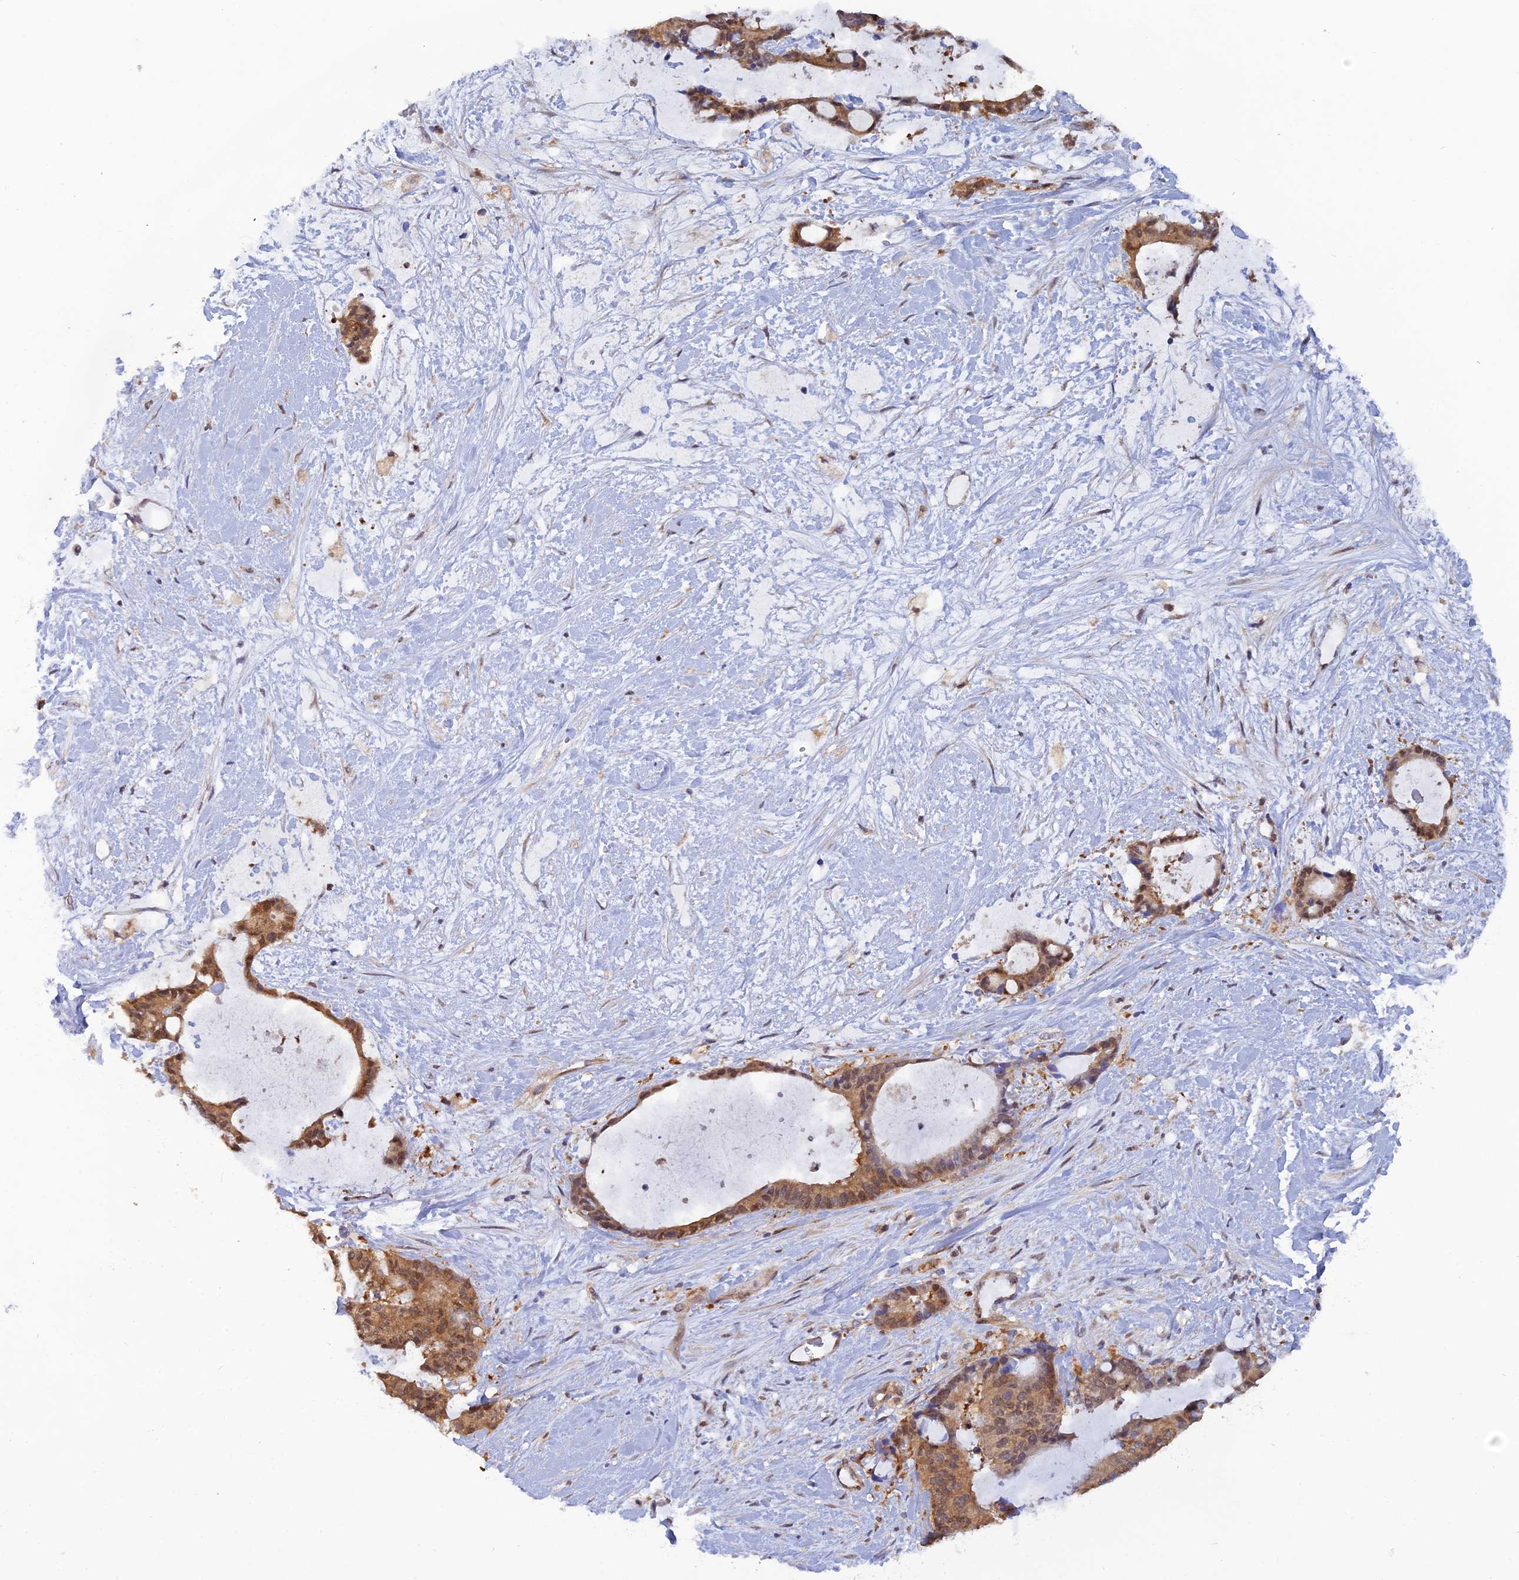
{"staining": {"intensity": "moderate", "quantity": ">75%", "location": "cytoplasmic/membranous,nuclear"}, "tissue": "liver cancer", "cell_type": "Tumor cells", "image_type": "cancer", "snomed": [{"axis": "morphology", "description": "Normal tissue, NOS"}, {"axis": "morphology", "description": "Cholangiocarcinoma"}, {"axis": "topography", "description": "Liver"}, {"axis": "topography", "description": "Peripheral nerve tissue"}], "caption": "Liver cancer (cholangiocarcinoma) stained with a protein marker displays moderate staining in tumor cells.", "gene": "HINT1", "patient": {"sex": "female", "age": 73}}